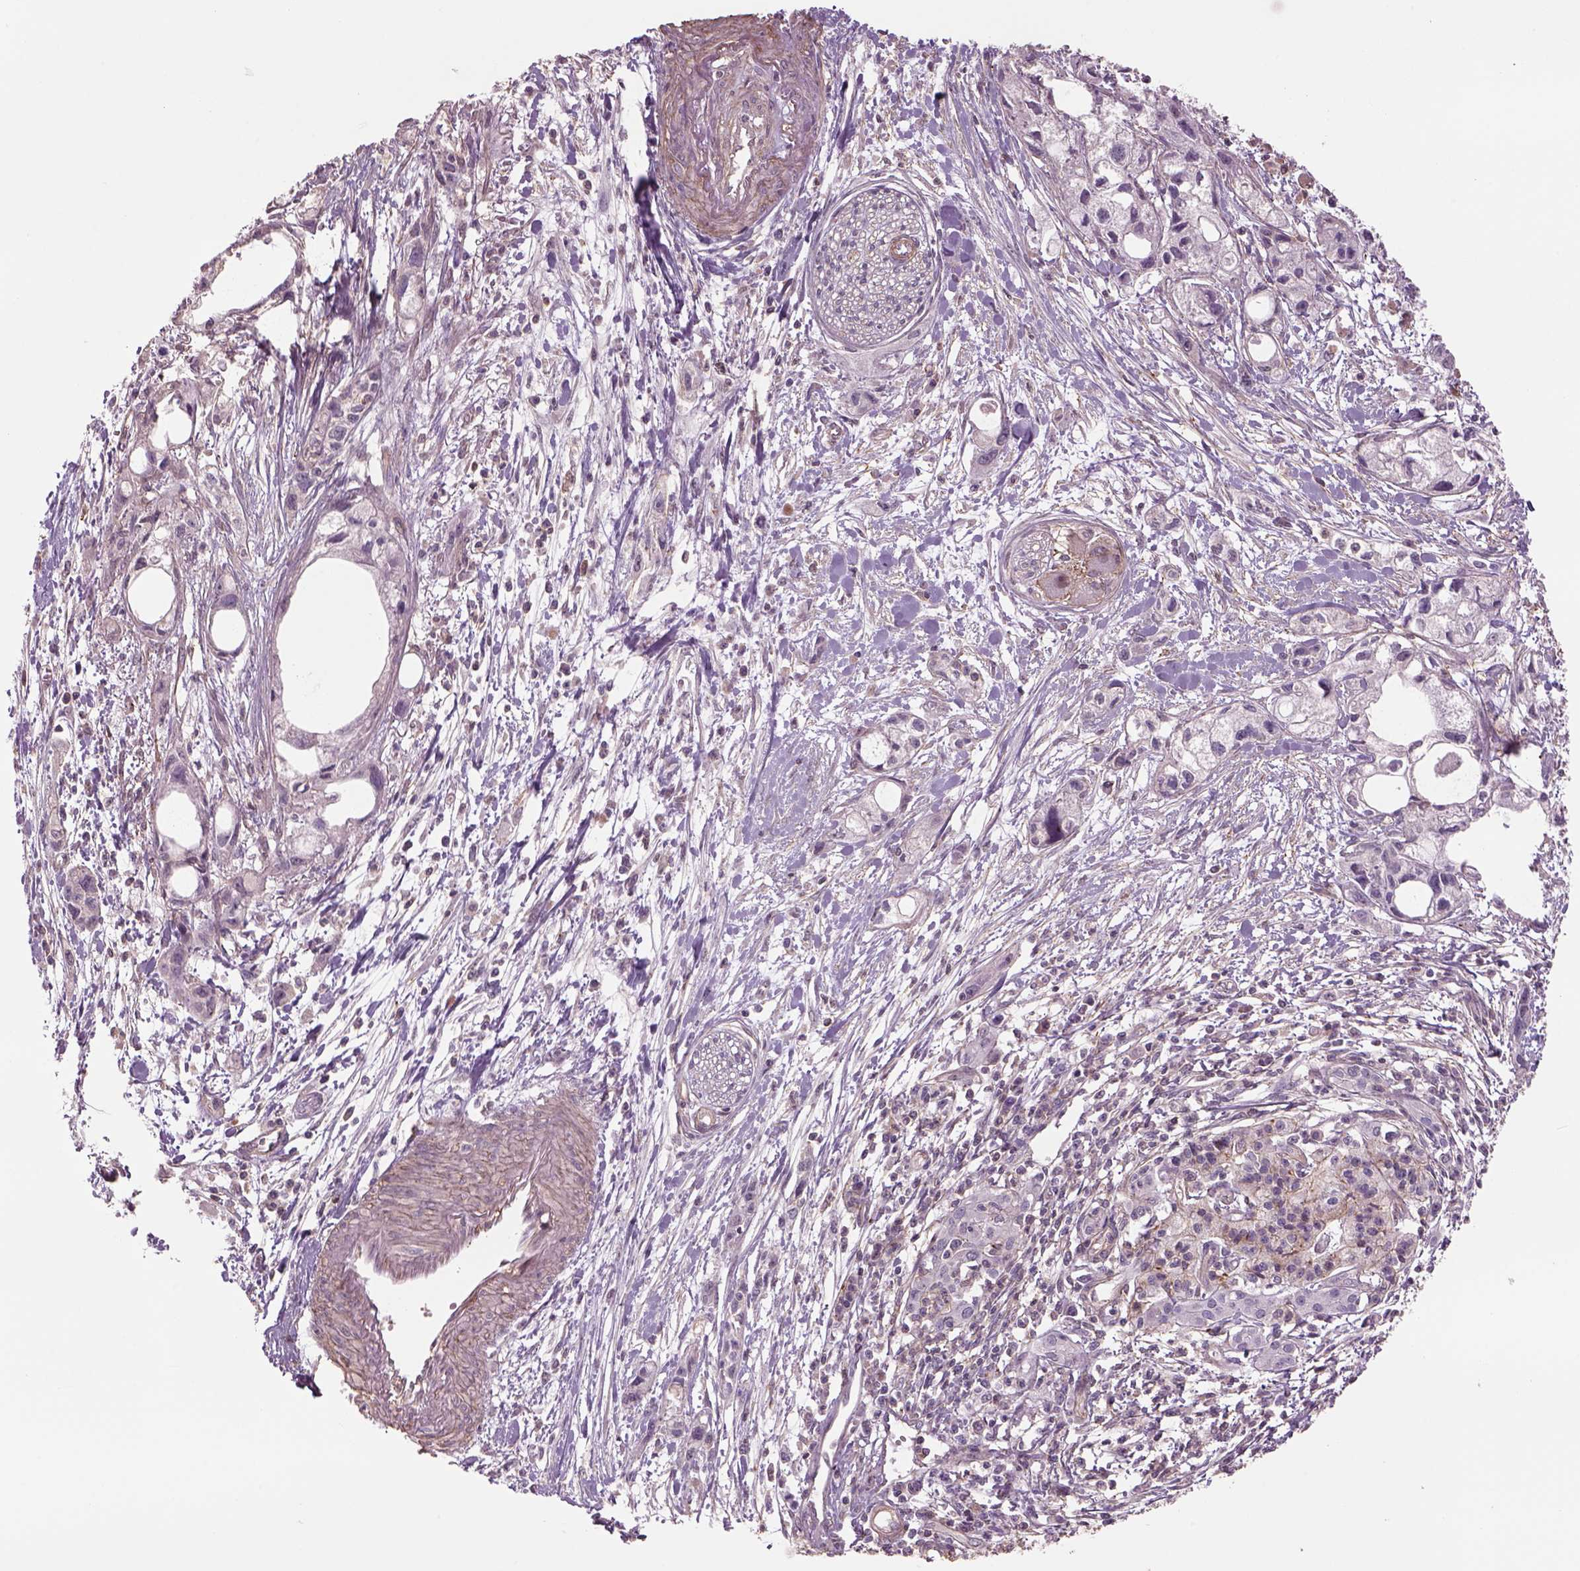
{"staining": {"intensity": "negative", "quantity": "none", "location": "none"}, "tissue": "pancreatic cancer", "cell_type": "Tumor cells", "image_type": "cancer", "snomed": [{"axis": "morphology", "description": "Adenocarcinoma, NOS"}, {"axis": "topography", "description": "Pancreas"}], "caption": "The immunohistochemistry (IHC) micrograph has no significant expression in tumor cells of adenocarcinoma (pancreatic) tissue.", "gene": "LIN7A", "patient": {"sex": "female", "age": 61}}